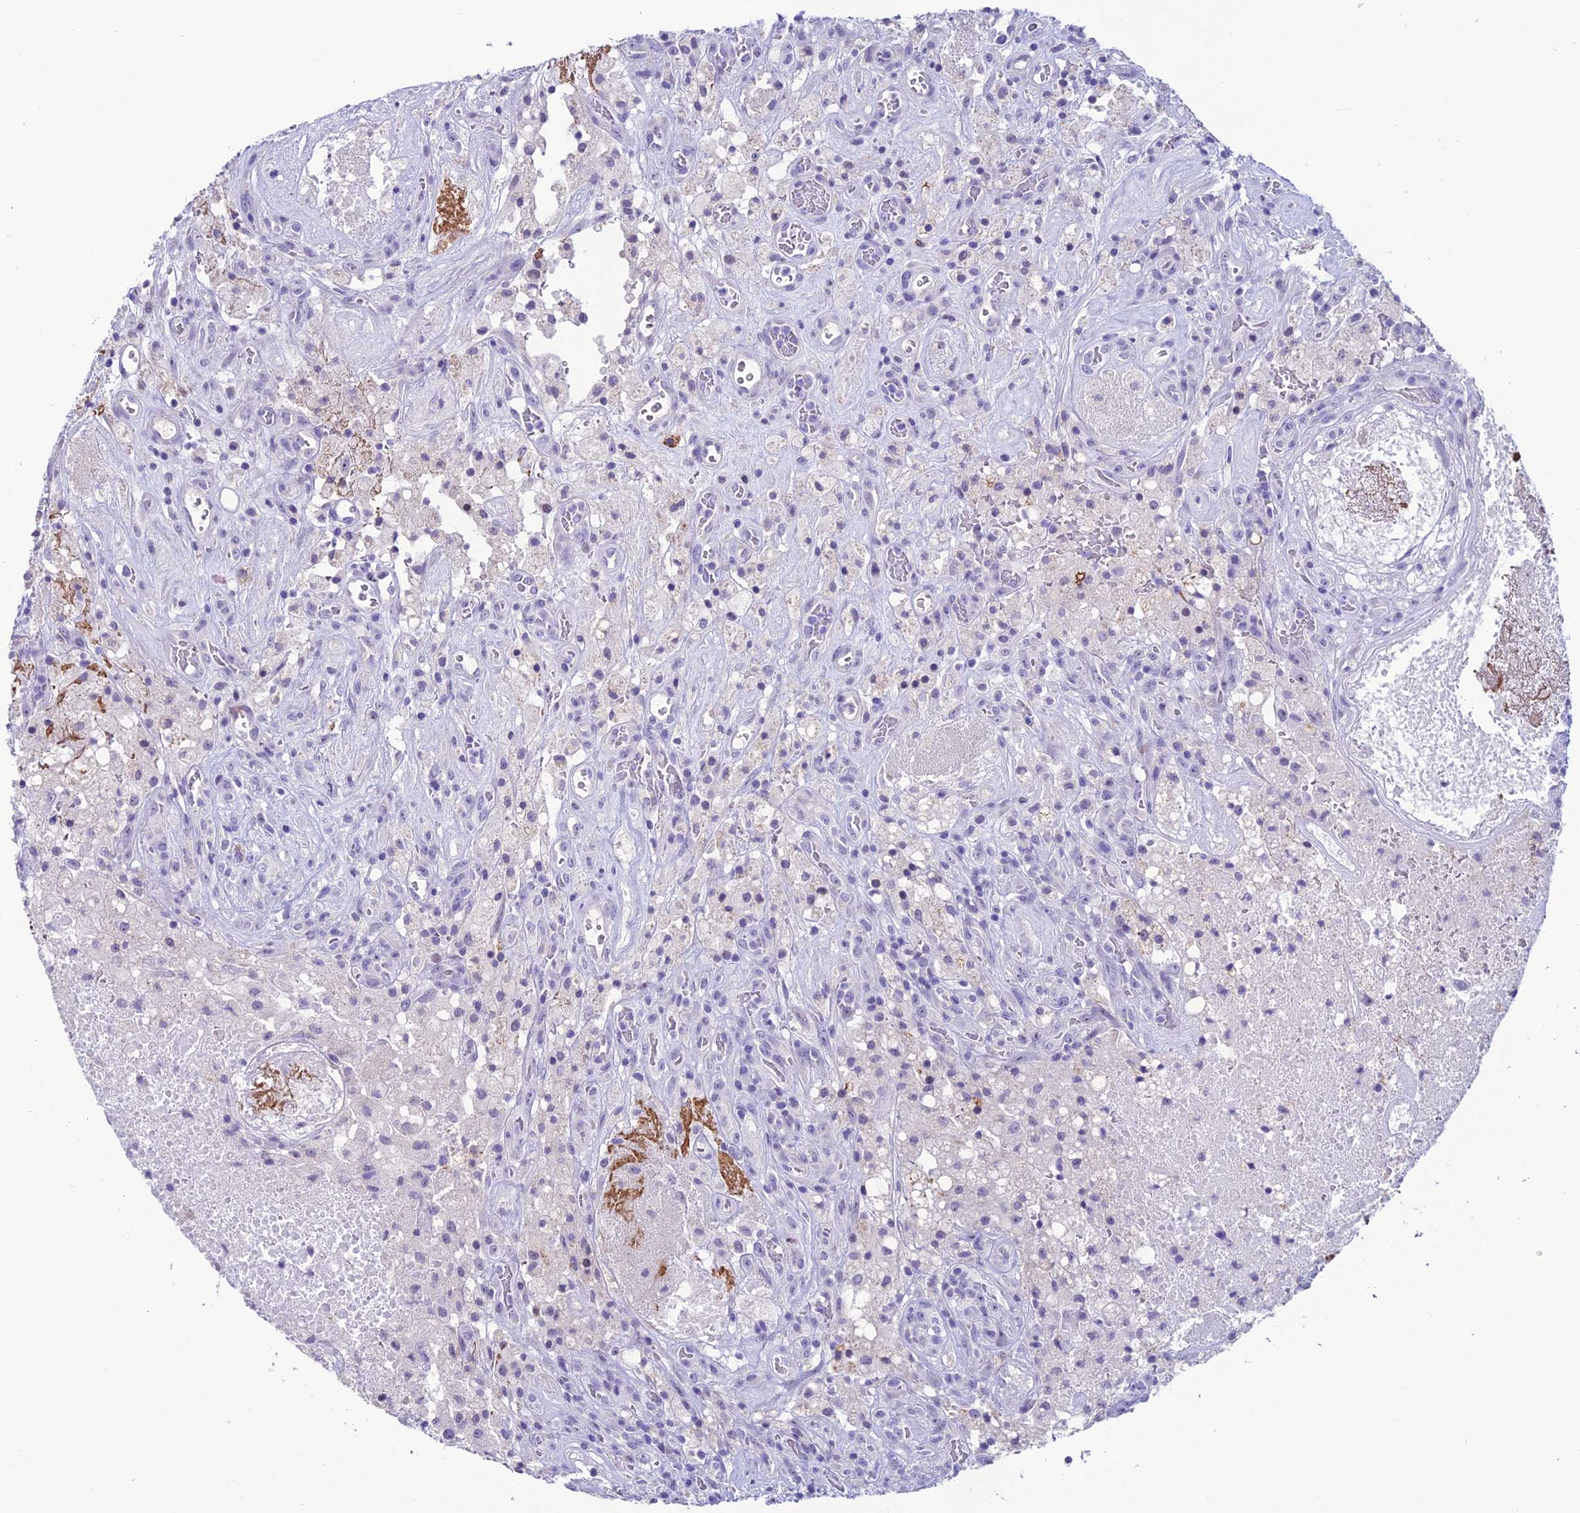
{"staining": {"intensity": "negative", "quantity": "none", "location": "none"}, "tissue": "glioma", "cell_type": "Tumor cells", "image_type": "cancer", "snomed": [{"axis": "morphology", "description": "Glioma, malignant, High grade"}, {"axis": "topography", "description": "Brain"}], "caption": "Glioma was stained to show a protein in brown. There is no significant staining in tumor cells.", "gene": "SLC10A1", "patient": {"sex": "male", "age": 76}}